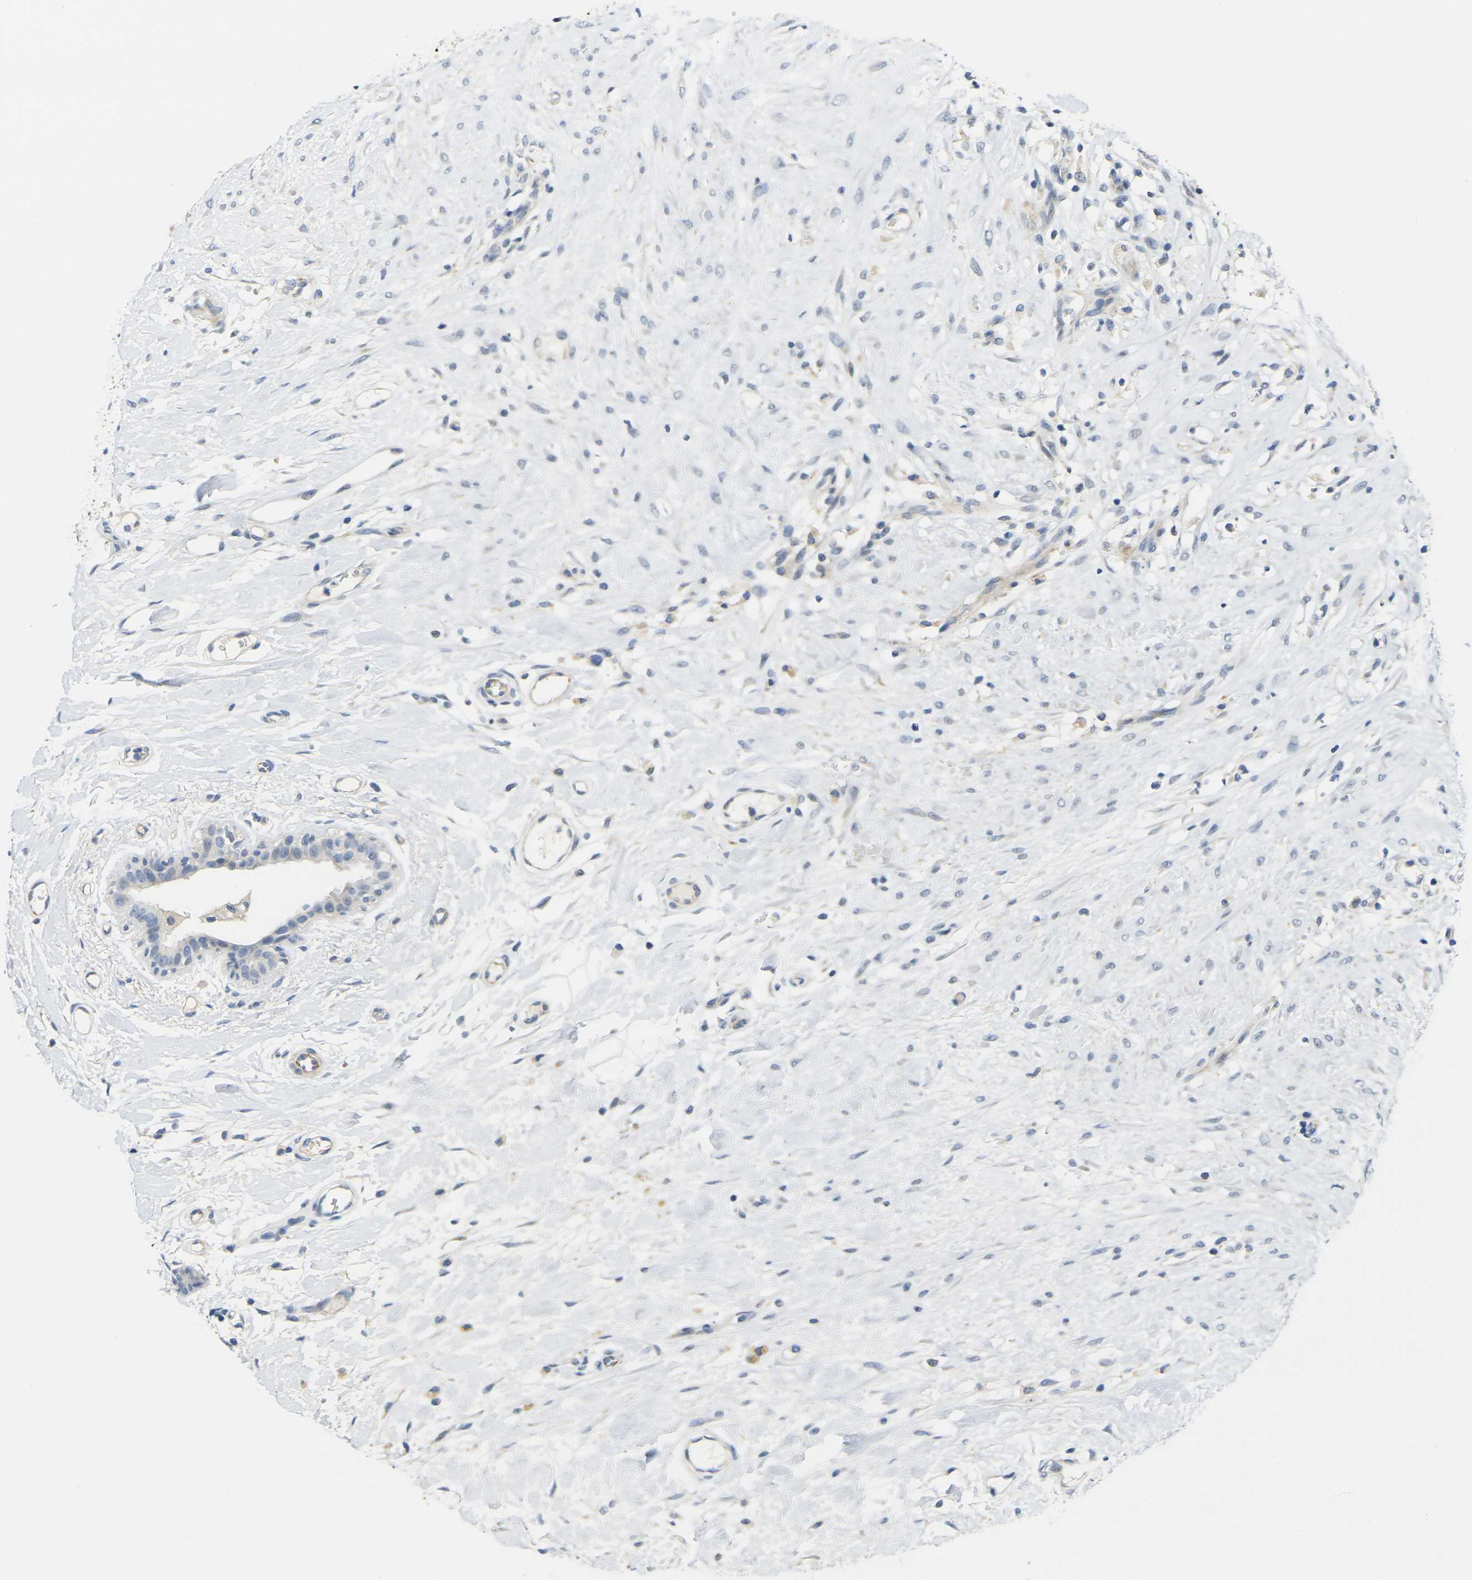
{"staining": {"intensity": "negative", "quantity": "none", "location": "none"}, "tissue": "breast cancer", "cell_type": "Tumor cells", "image_type": "cancer", "snomed": [{"axis": "morphology", "description": "Duct carcinoma"}, {"axis": "topography", "description": "Breast"}], "caption": "Immunohistochemistry photomicrograph of human breast cancer stained for a protein (brown), which exhibits no expression in tumor cells.", "gene": "OTOF", "patient": {"sex": "female", "age": 40}}